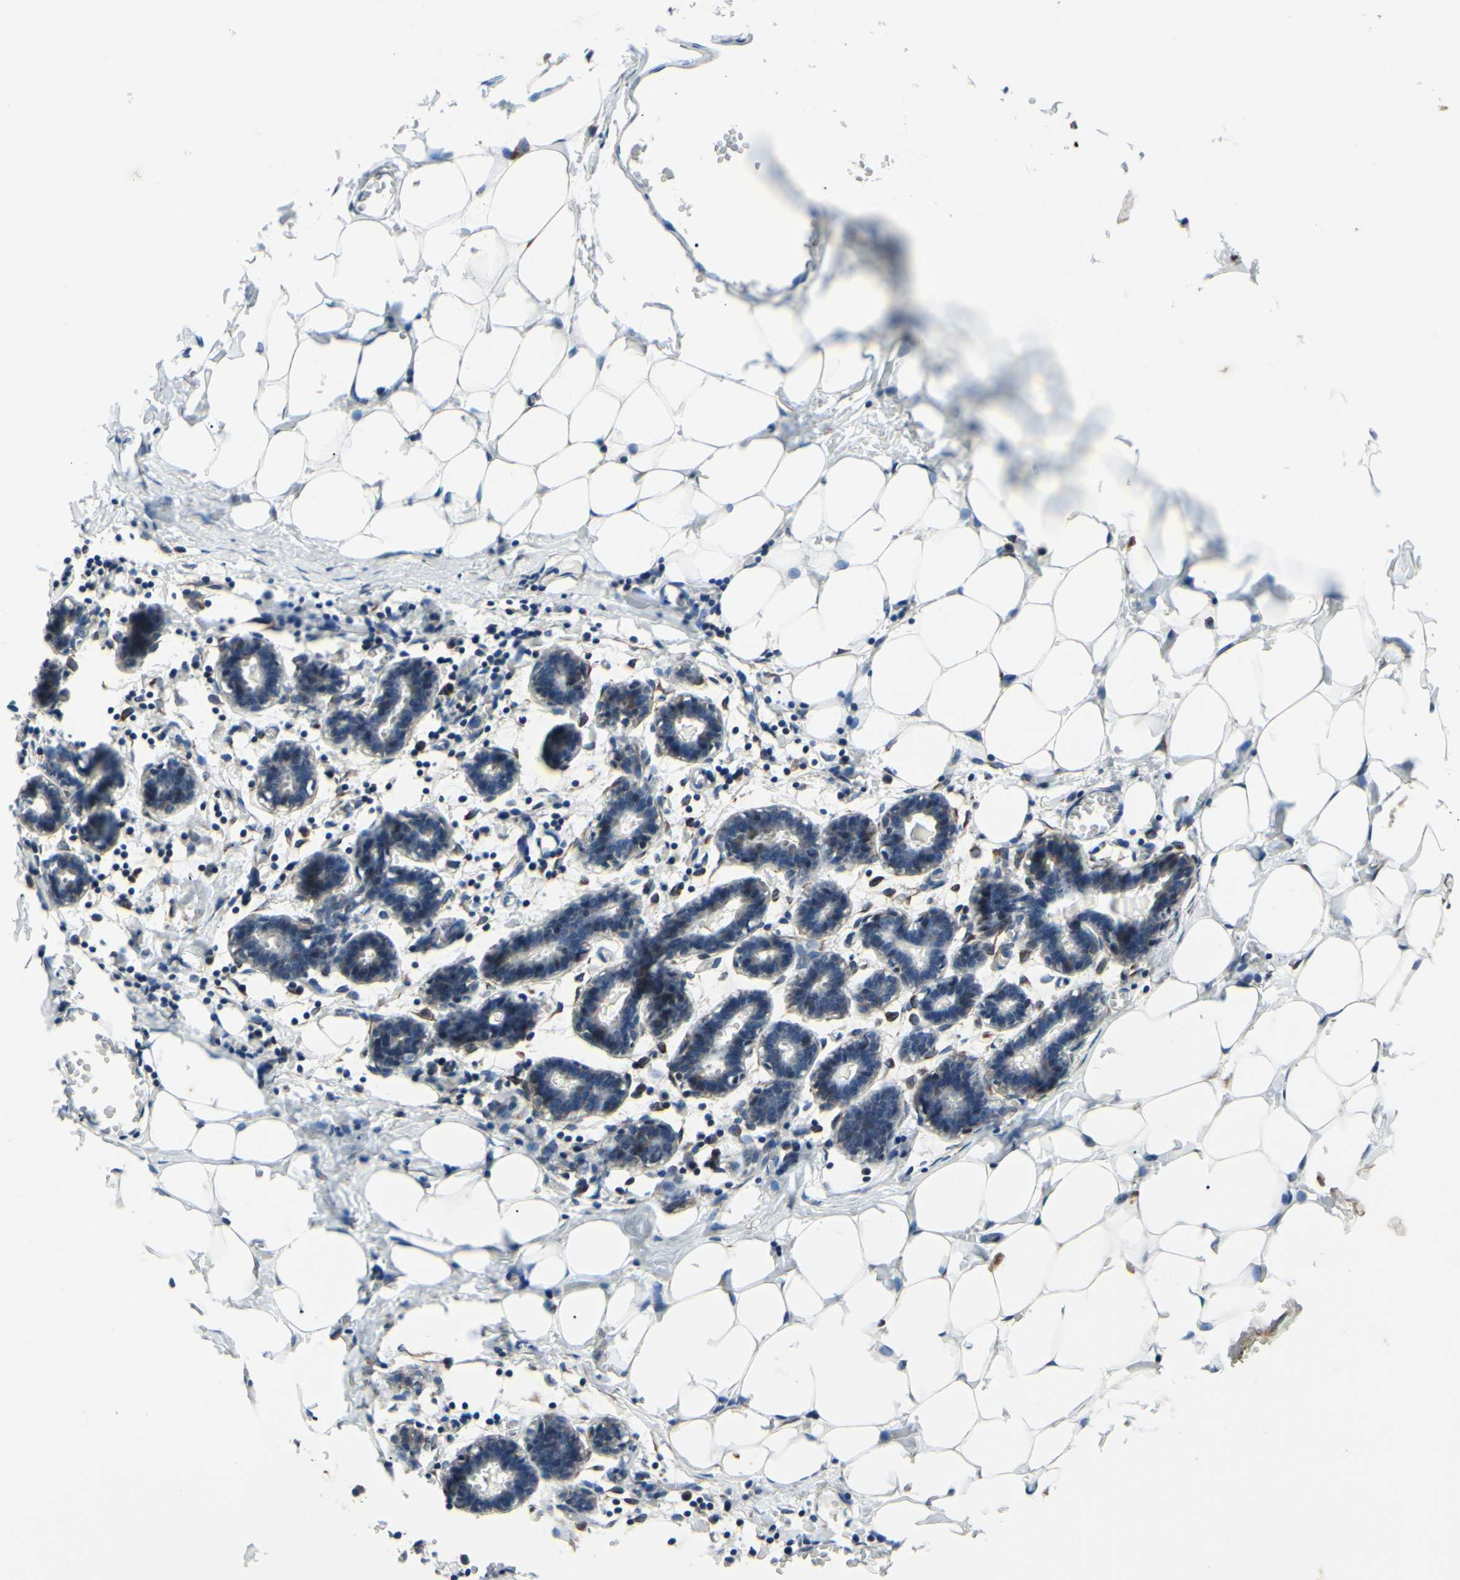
{"staining": {"intensity": "negative", "quantity": "none", "location": "none"}, "tissue": "breast", "cell_type": "Adipocytes", "image_type": "normal", "snomed": [{"axis": "morphology", "description": "Normal tissue, NOS"}, {"axis": "topography", "description": "Breast"}], "caption": "Immunohistochemical staining of unremarkable breast shows no significant staining in adipocytes. (IHC, brightfield microscopy, high magnification).", "gene": "PRAF2", "patient": {"sex": "female", "age": 27}}